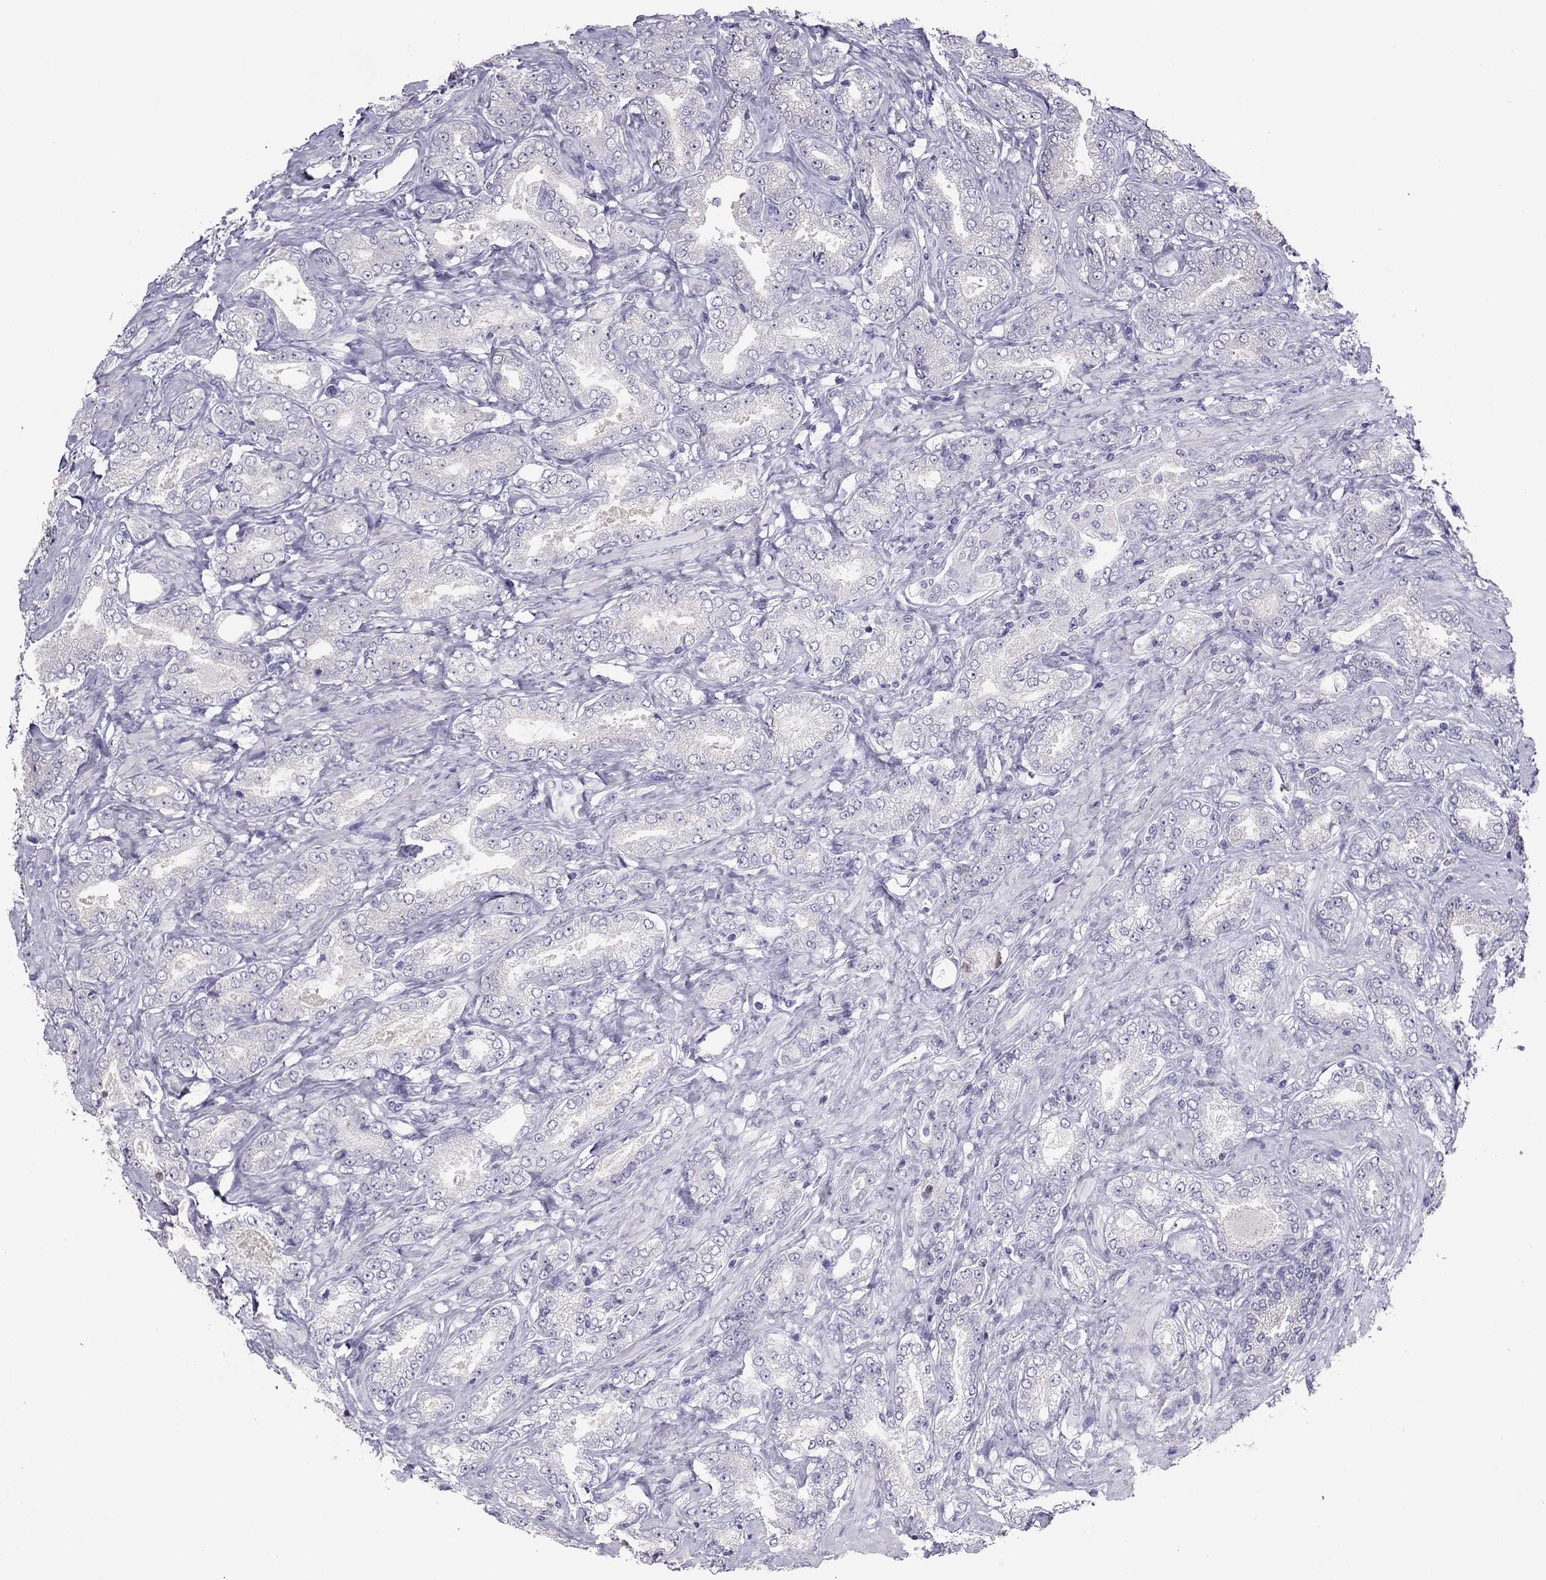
{"staining": {"intensity": "negative", "quantity": "none", "location": "none"}, "tissue": "prostate cancer", "cell_type": "Tumor cells", "image_type": "cancer", "snomed": [{"axis": "morphology", "description": "Adenocarcinoma, NOS"}, {"axis": "topography", "description": "Prostate"}], "caption": "This is an IHC photomicrograph of human prostate cancer. There is no staining in tumor cells.", "gene": "TEX14", "patient": {"sex": "male", "age": 64}}